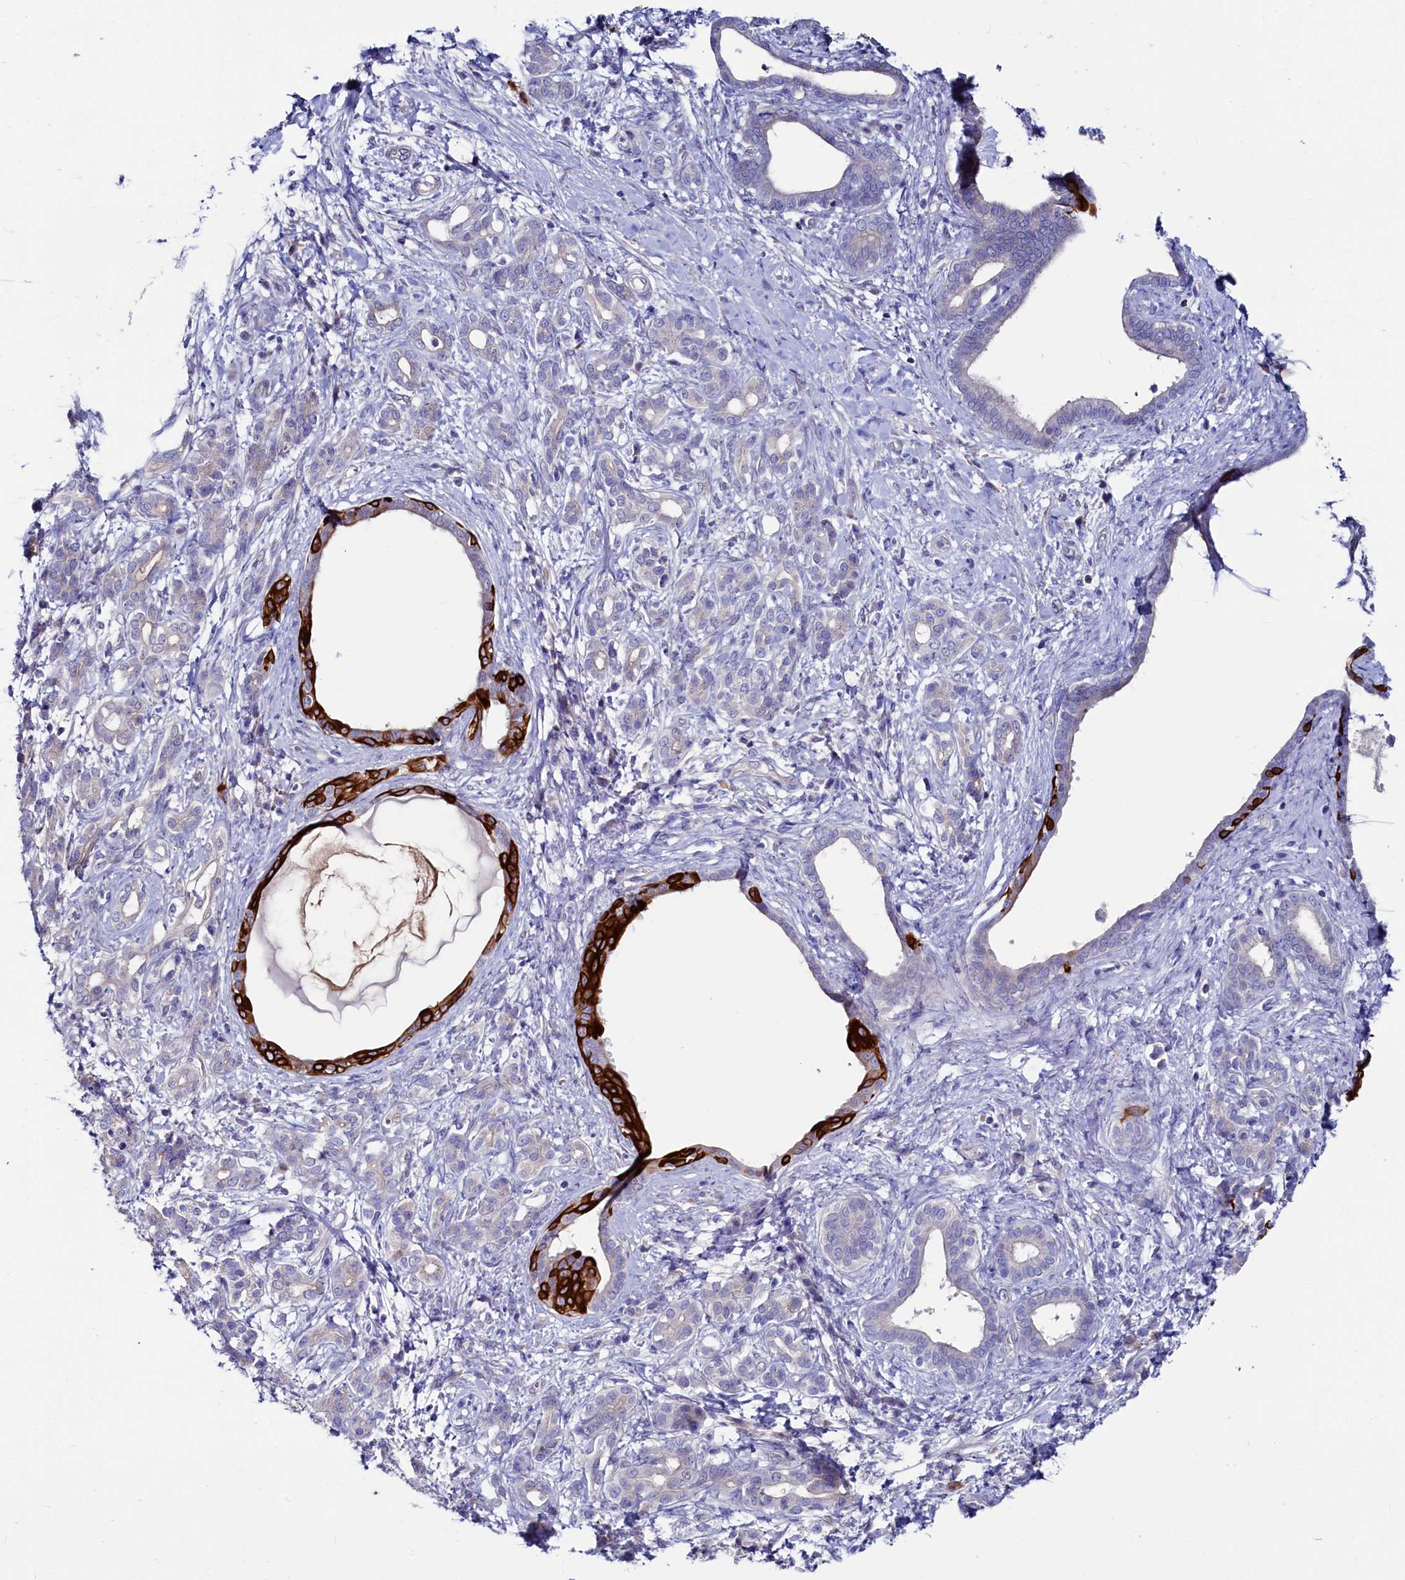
{"staining": {"intensity": "strong", "quantity": "<25%", "location": "cytoplasmic/membranous"}, "tissue": "pancreatic cancer", "cell_type": "Tumor cells", "image_type": "cancer", "snomed": [{"axis": "morphology", "description": "Adenocarcinoma, NOS"}, {"axis": "topography", "description": "Pancreas"}], "caption": "High-power microscopy captured an immunohistochemistry histopathology image of pancreatic cancer (adenocarcinoma), revealing strong cytoplasmic/membranous expression in about <25% of tumor cells.", "gene": "ASTE1", "patient": {"sex": "female", "age": 55}}